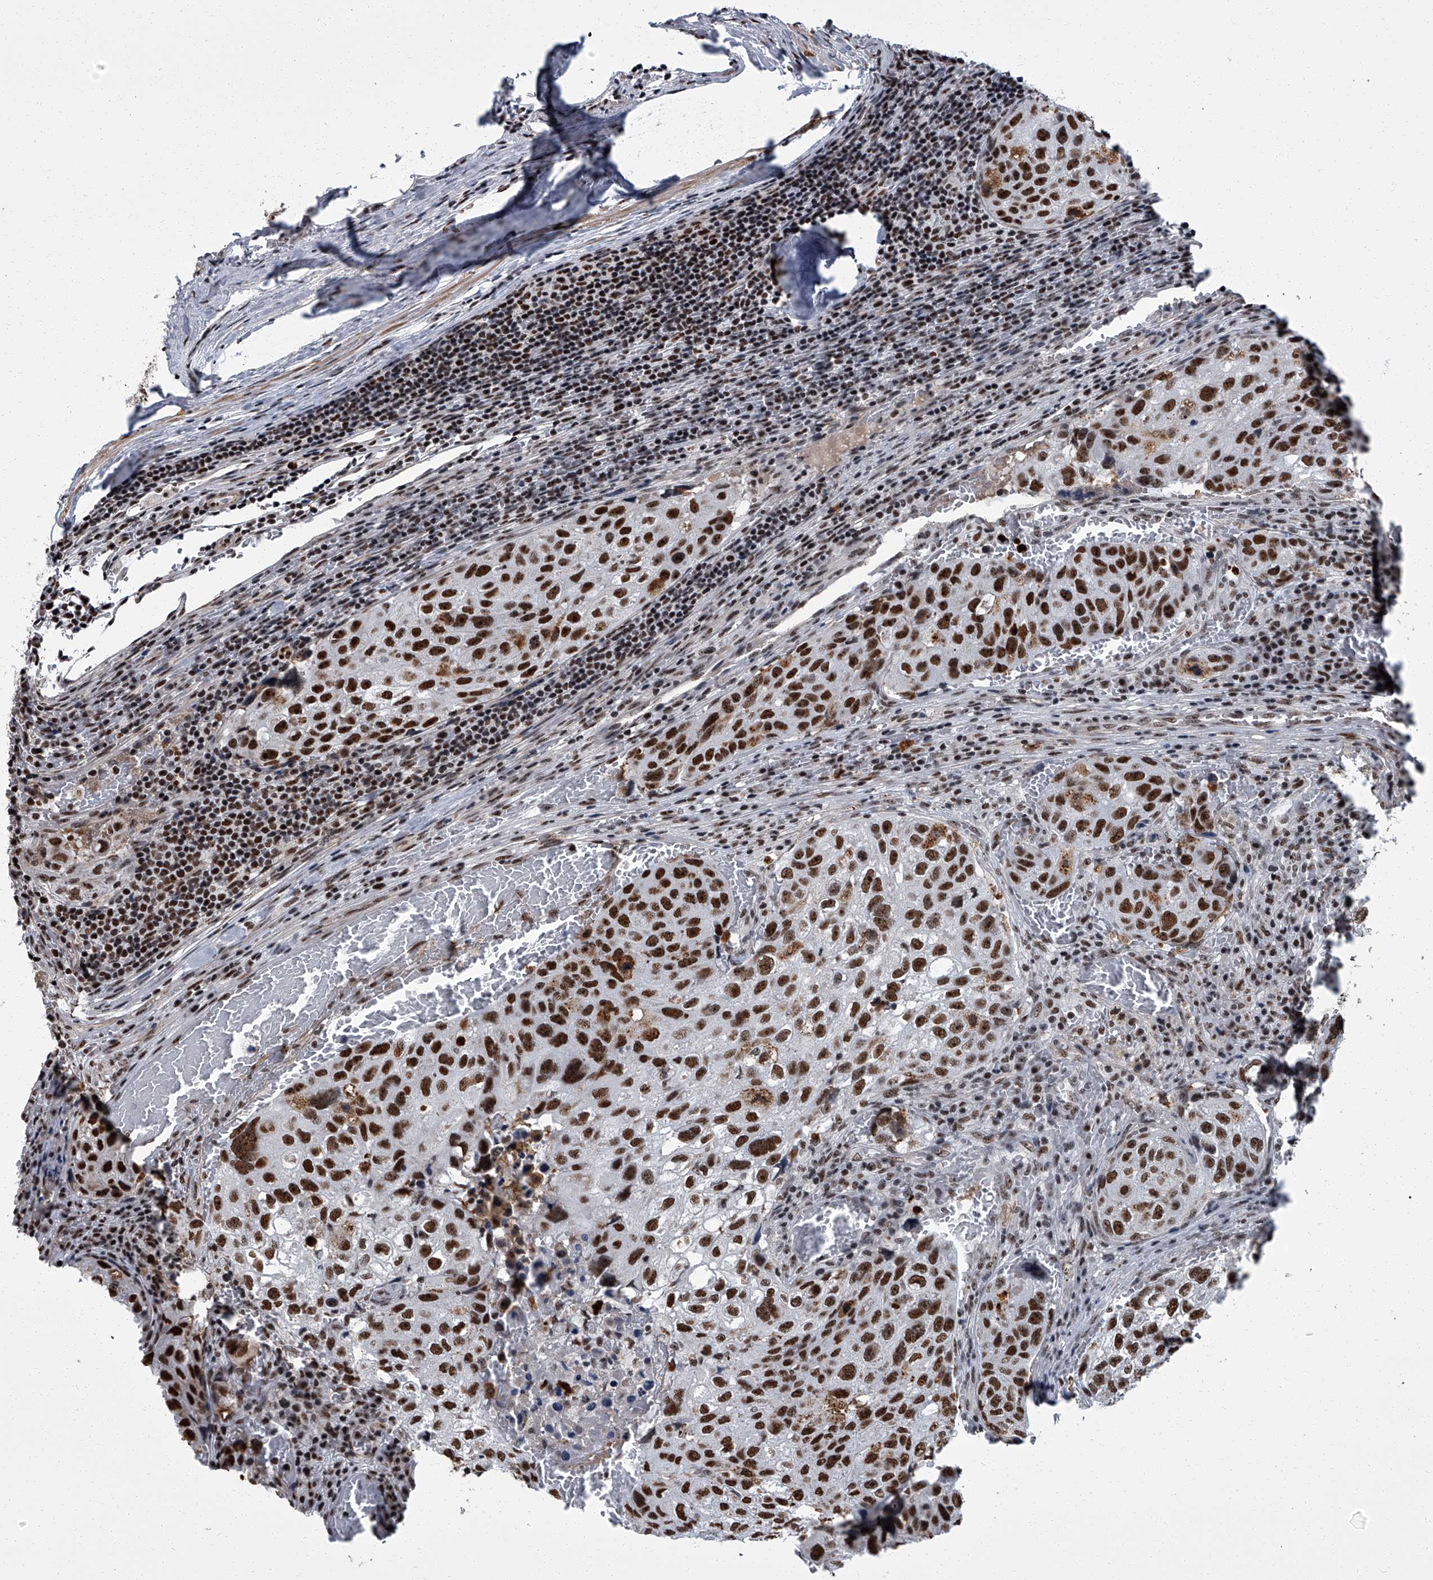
{"staining": {"intensity": "strong", "quantity": ">75%", "location": "nuclear"}, "tissue": "urothelial cancer", "cell_type": "Tumor cells", "image_type": "cancer", "snomed": [{"axis": "morphology", "description": "Urothelial carcinoma, High grade"}, {"axis": "topography", "description": "Lymph node"}, {"axis": "topography", "description": "Urinary bladder"}], "caption": "High-grade urothelial carcinoma tissue shows strong nuclear positivity in about >75% of tumor cells", "gene": "ZNF518B", "patient": {"sex": "male", "age": 51}}